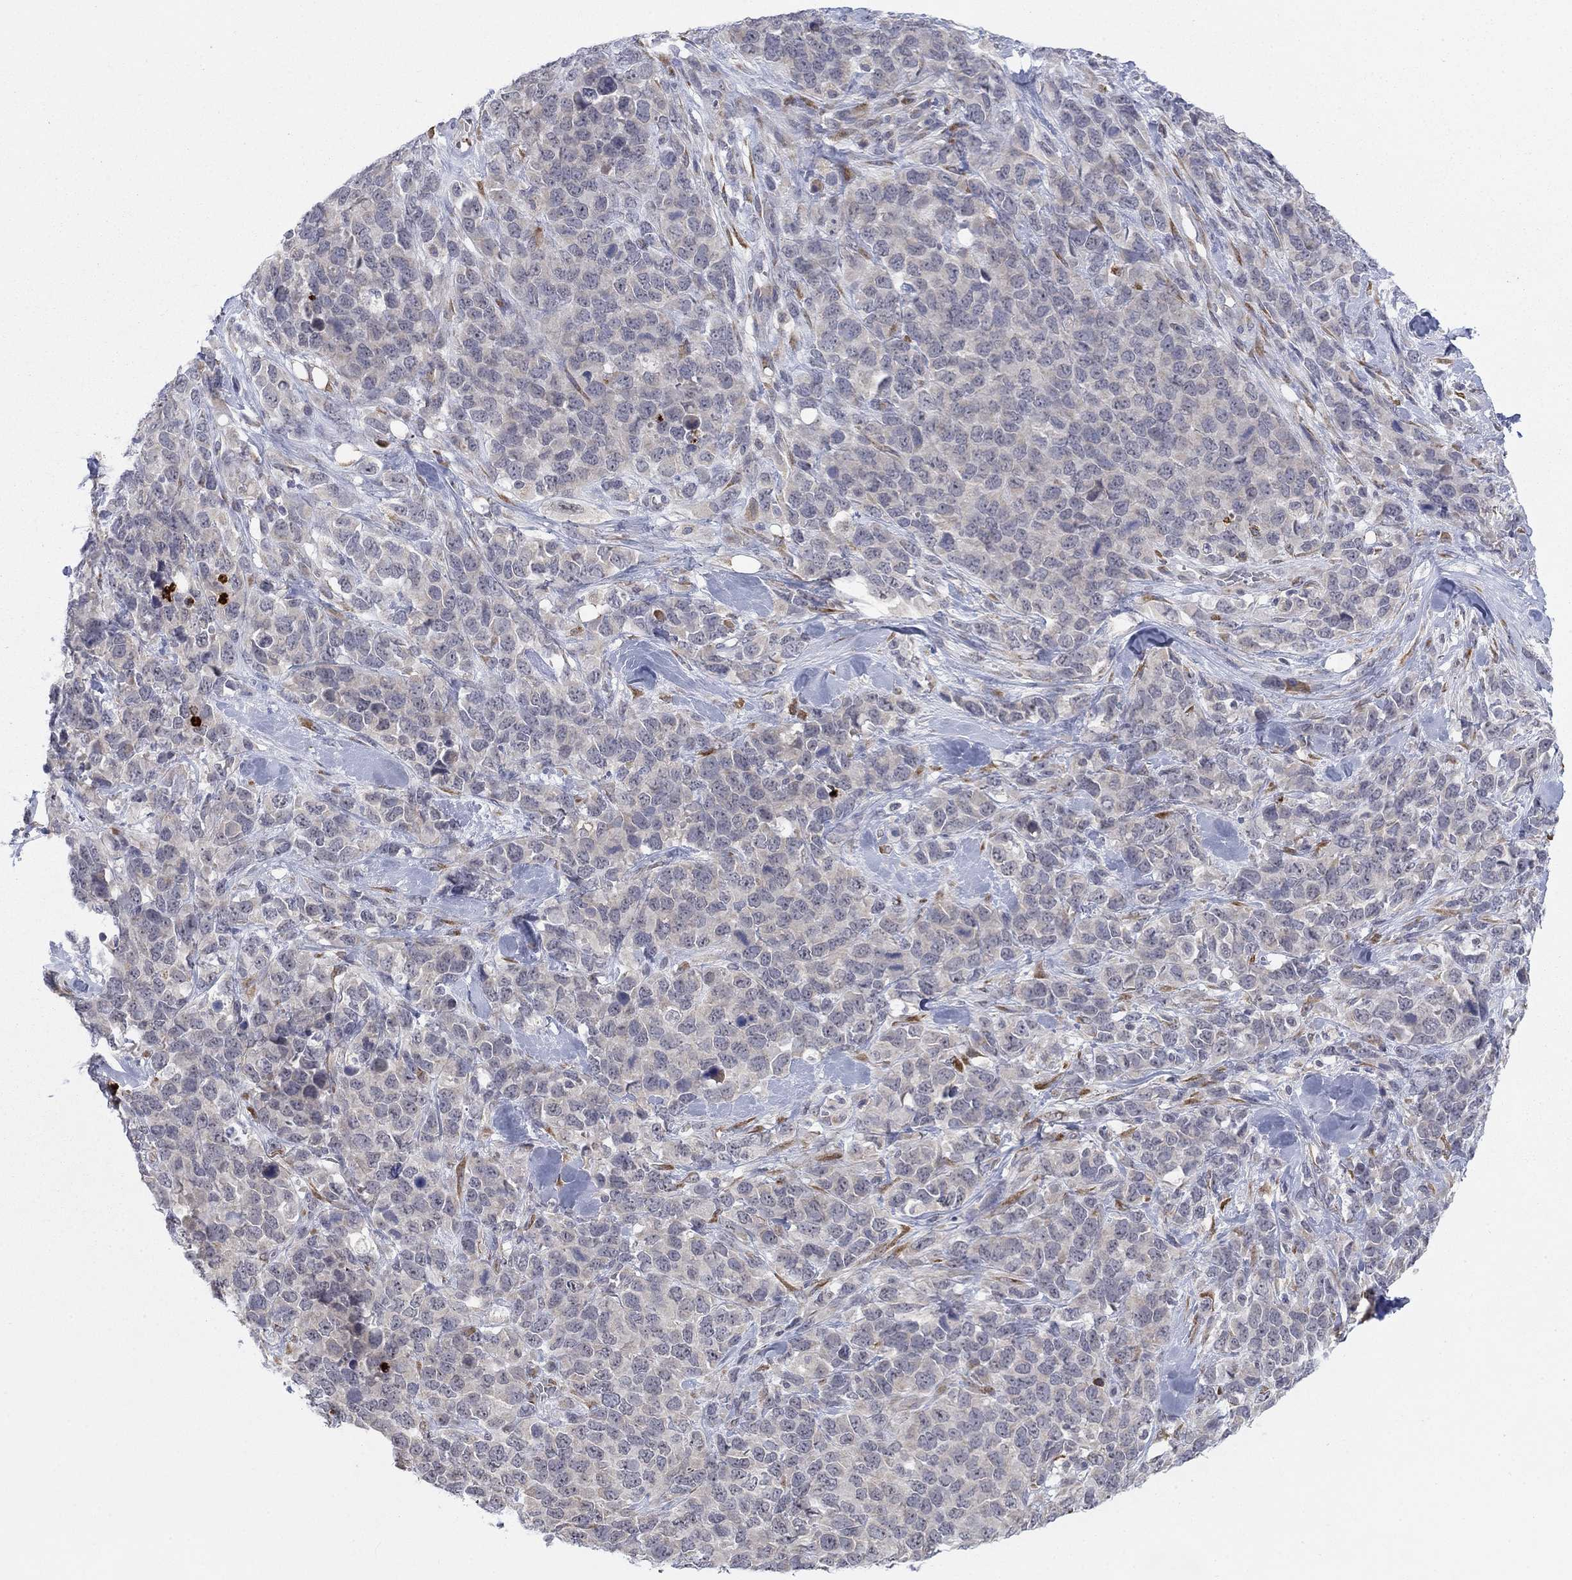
{"staining": {"intensity": "weak", "quantity": "<25%", "location": "cytoplasmic/membranous"}, "tissue": "melanoma", "cell_type": "Tumor cells", "image_type": "cancer", "snomed": [{"axis": "morphology", "description": "Malignant melanoma, Metastatic site"}, {"axis": "topography", "description": "Skin"}], "caption": "This is an IHC histopathology image of human malignant melanoma (metastatic site). There is no positivity in tumor cells.", "gene": "MTRFR", "patient": {"sex": "male", "age": 84}}